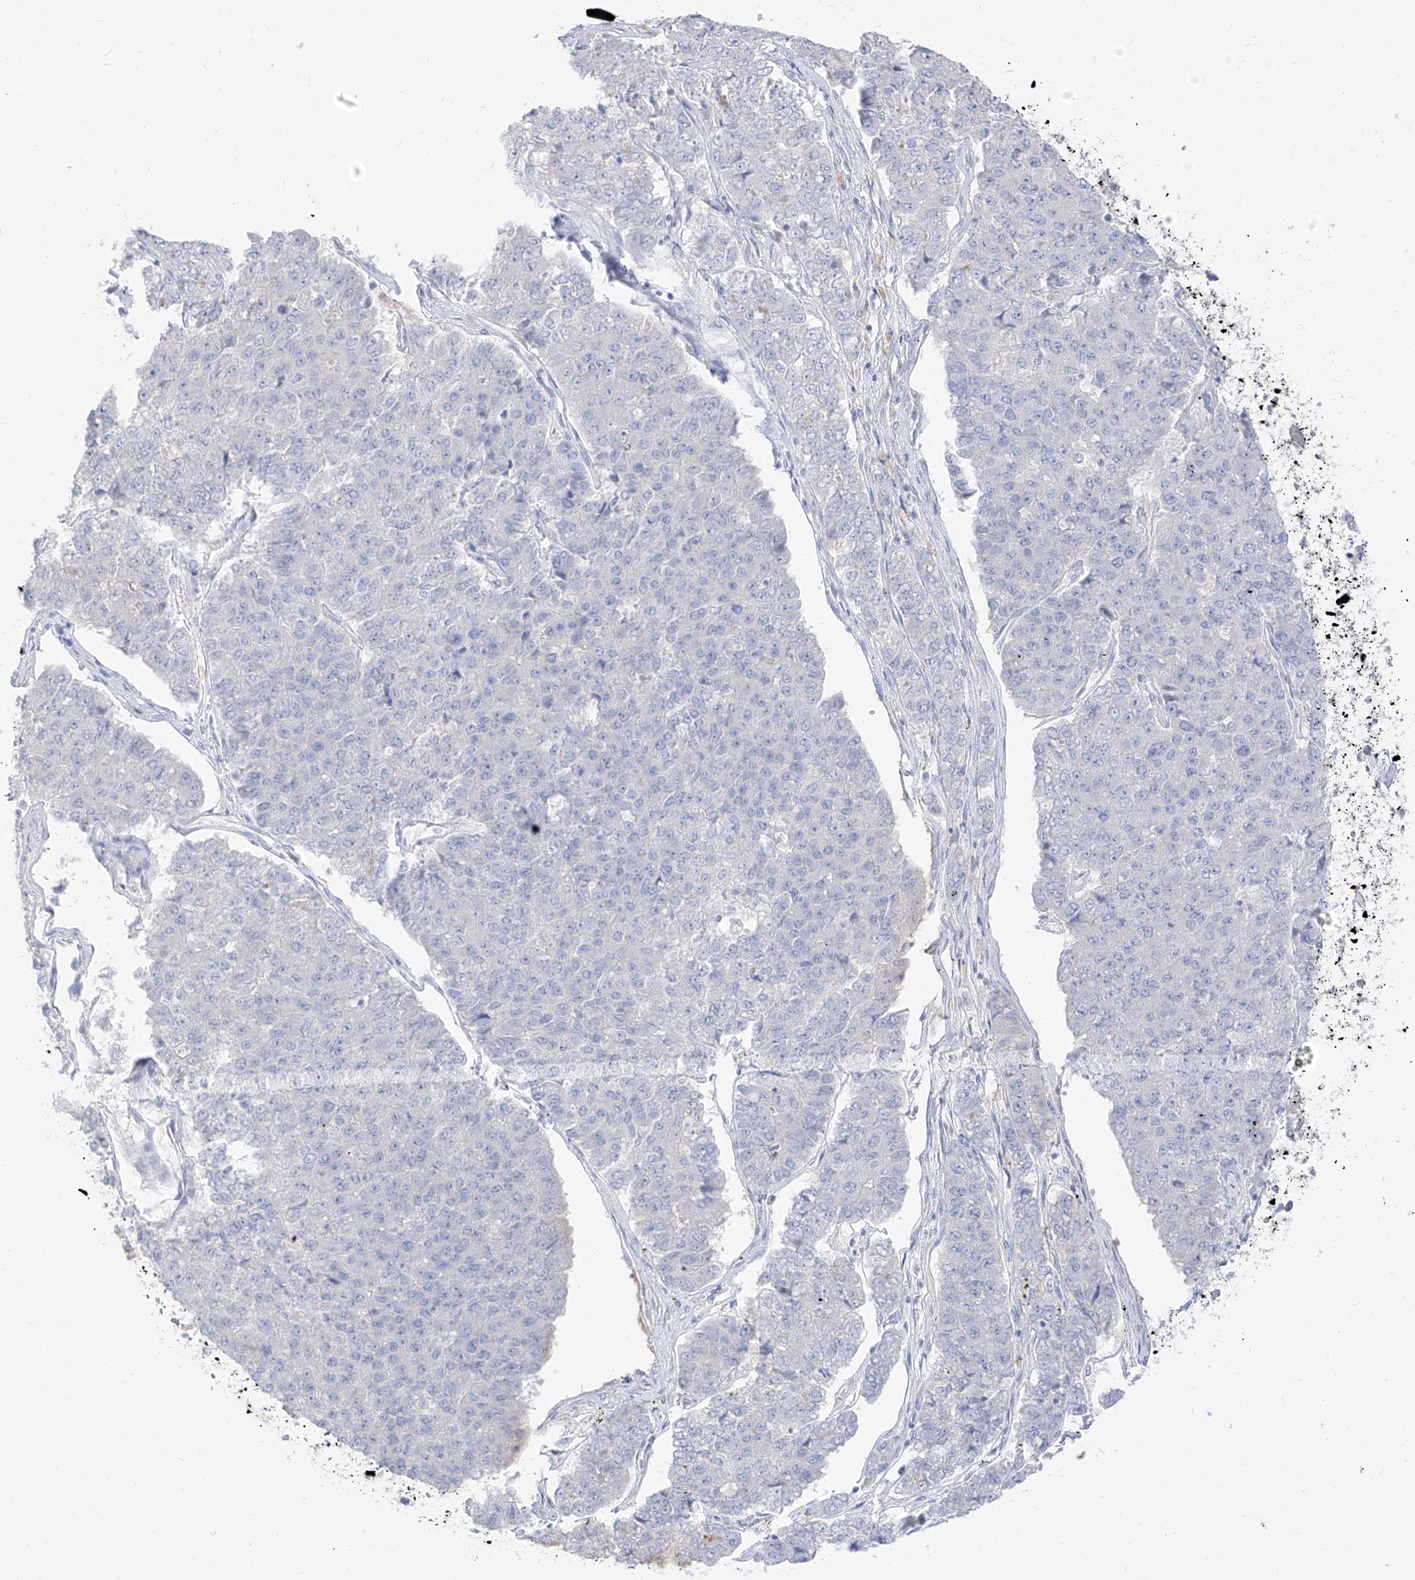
{"staining": {"intensity": "negative", "quantity": "none", "location": "none"}, "tissue": "pancreatic cancer", "cell_type": "Tumor cells", "image_type": "cancer", "snomed": [{"axis": "morphology", "description": "Adenocarcinoma, NOS"}, {"axis": "topography", "description": "Pancreas"}], "caption": "This is an immunohistochemistry (IHC) image of human pancreatic adenocarcinoma. There is no expression in tumor cells.", "gene": "ARHGEF40", "patient": {"sex": "male", "age": 50}}